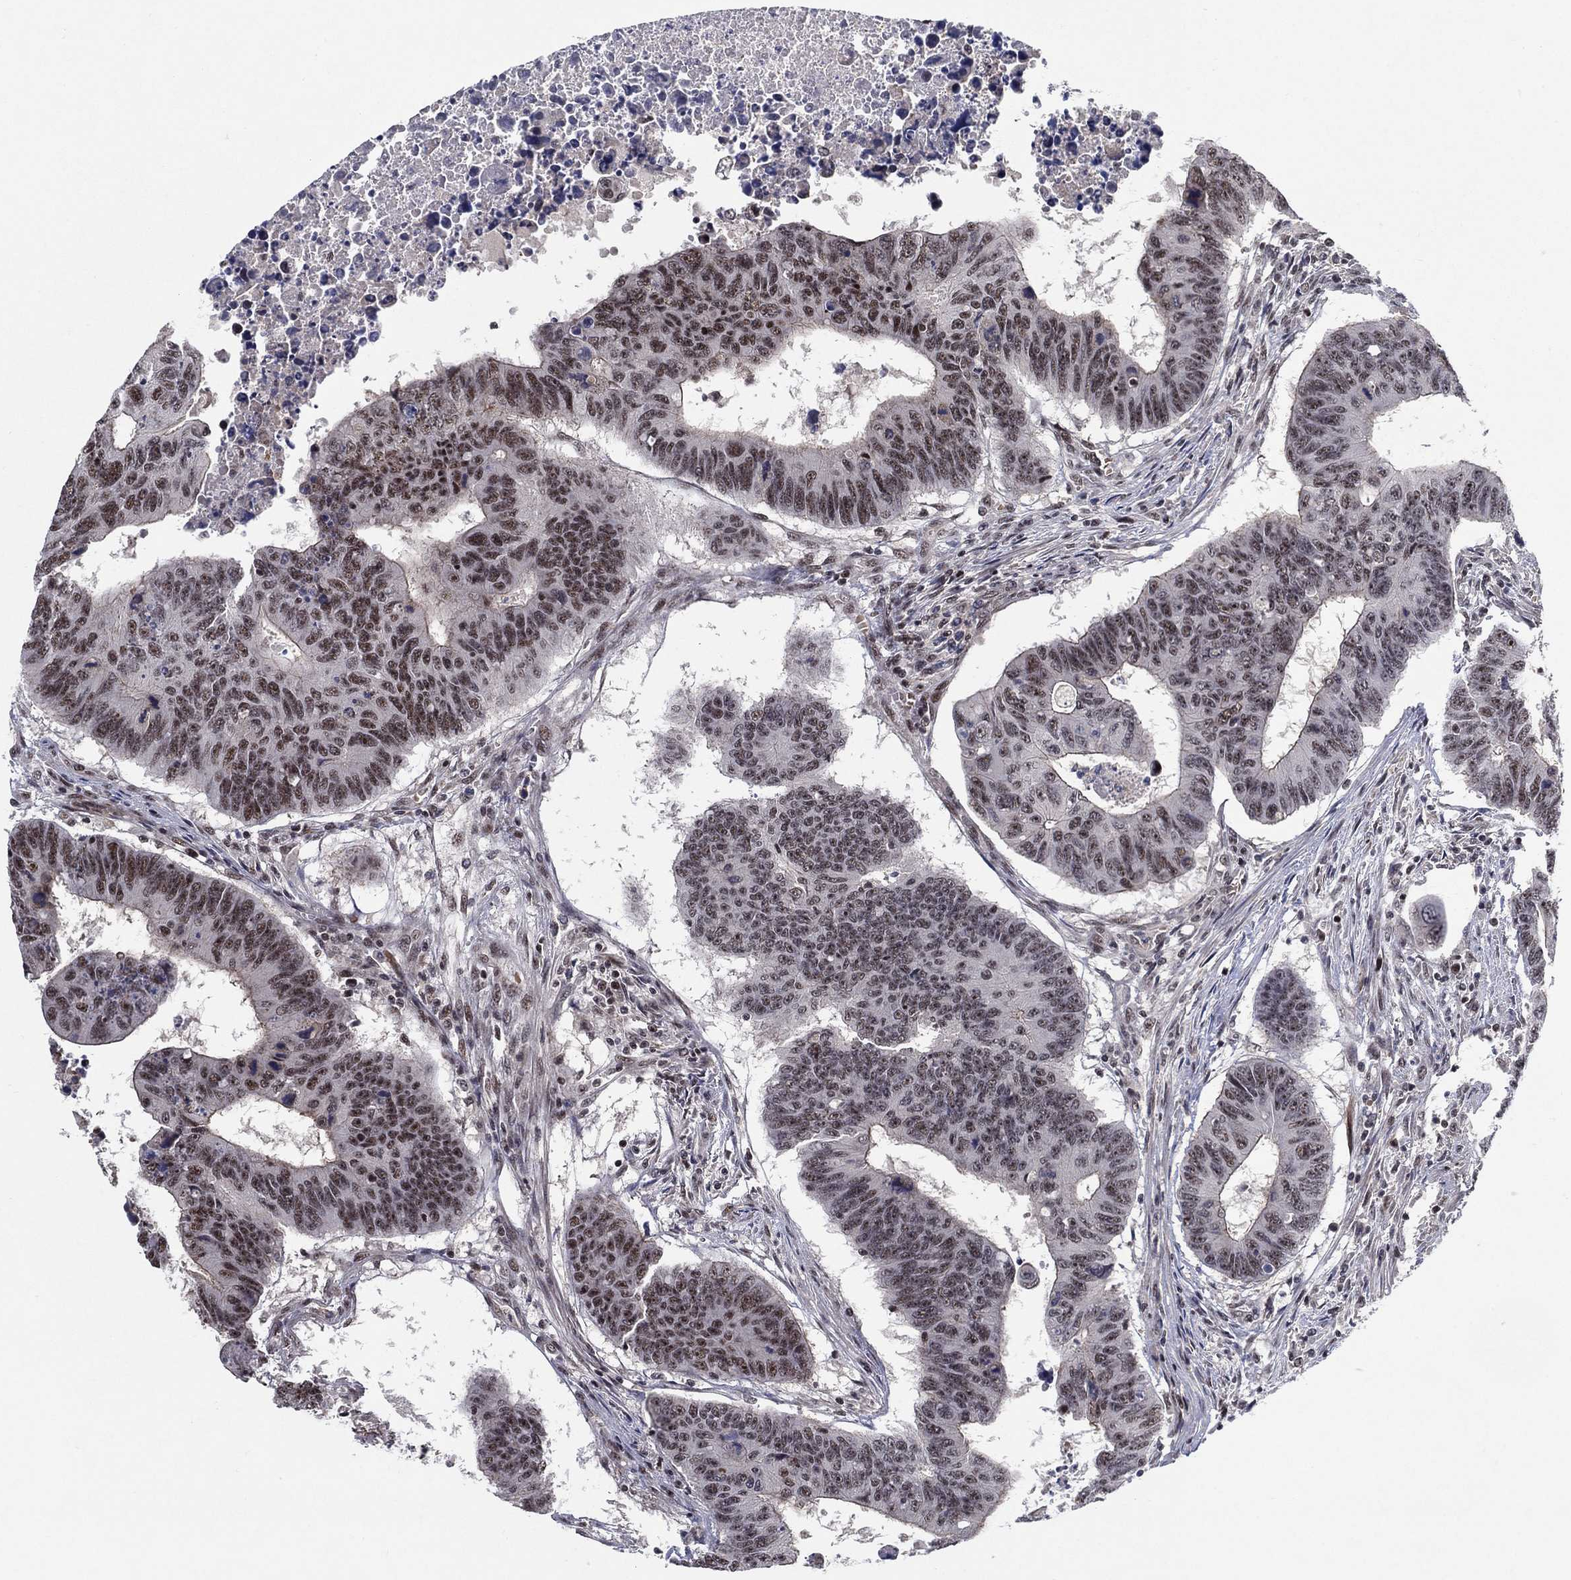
{"staining": {"intensity": "moderate", "quantity": "25%-75%", "location": "nuclear"}, "tissue": "colorectal cancer", "cell_type": "Tumor cells", "image_type": "cancer", "snomed": [{"axis": "morphology", "description": "Adenocarcinoma, NOS"}, {"axis": "topography", "description": "Rectum"}], "caption": "Moderate nuclear expression is appreciated in approximately 25%-75% of tumor cells in adenocarcinoma (colorectal).", "gene": "DGCR8", "patient": {"sex": "female", "age": 85}}